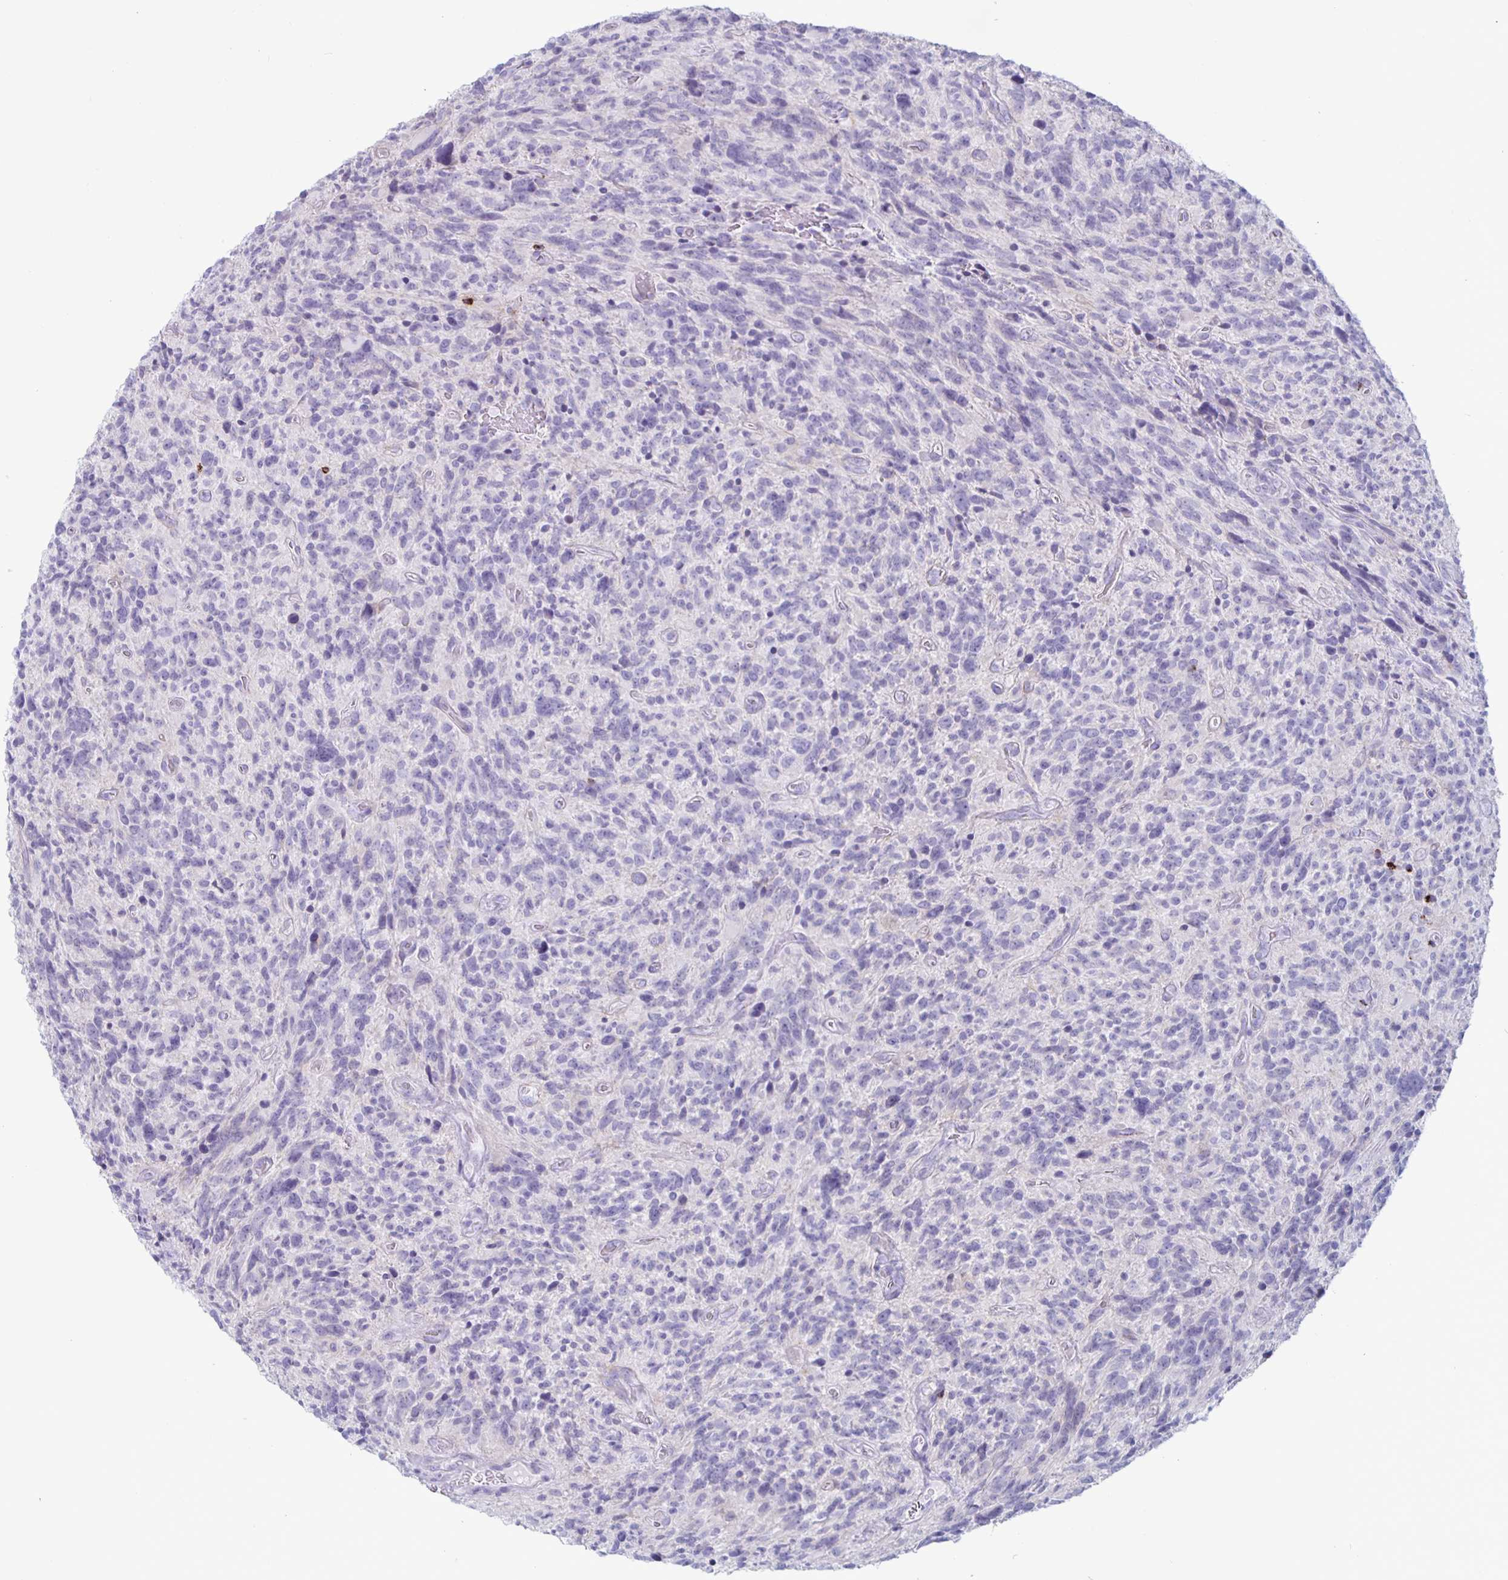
{"staining": {"intensity": "negative", "quantity": "none", "location": "none"}, "tissue": "glioma", "cell_type": "Tumor cells", "image_type": "cancer", "snomed": [{"axis": "morphology", "description": "Glioma, malignant, High grade"}, {"axis": "topography", "description": "Brain"}], "caption": "High magnification brightfield microscopy of malignant high-grade glioma stained with DAB (3,3'-diaminobenzidine) (brown) and counterstained with hematoxylin (blue): tumor cells show no significant staining.", "gene": "GZMK", "patient": {"sex": "male", "age": 46}}